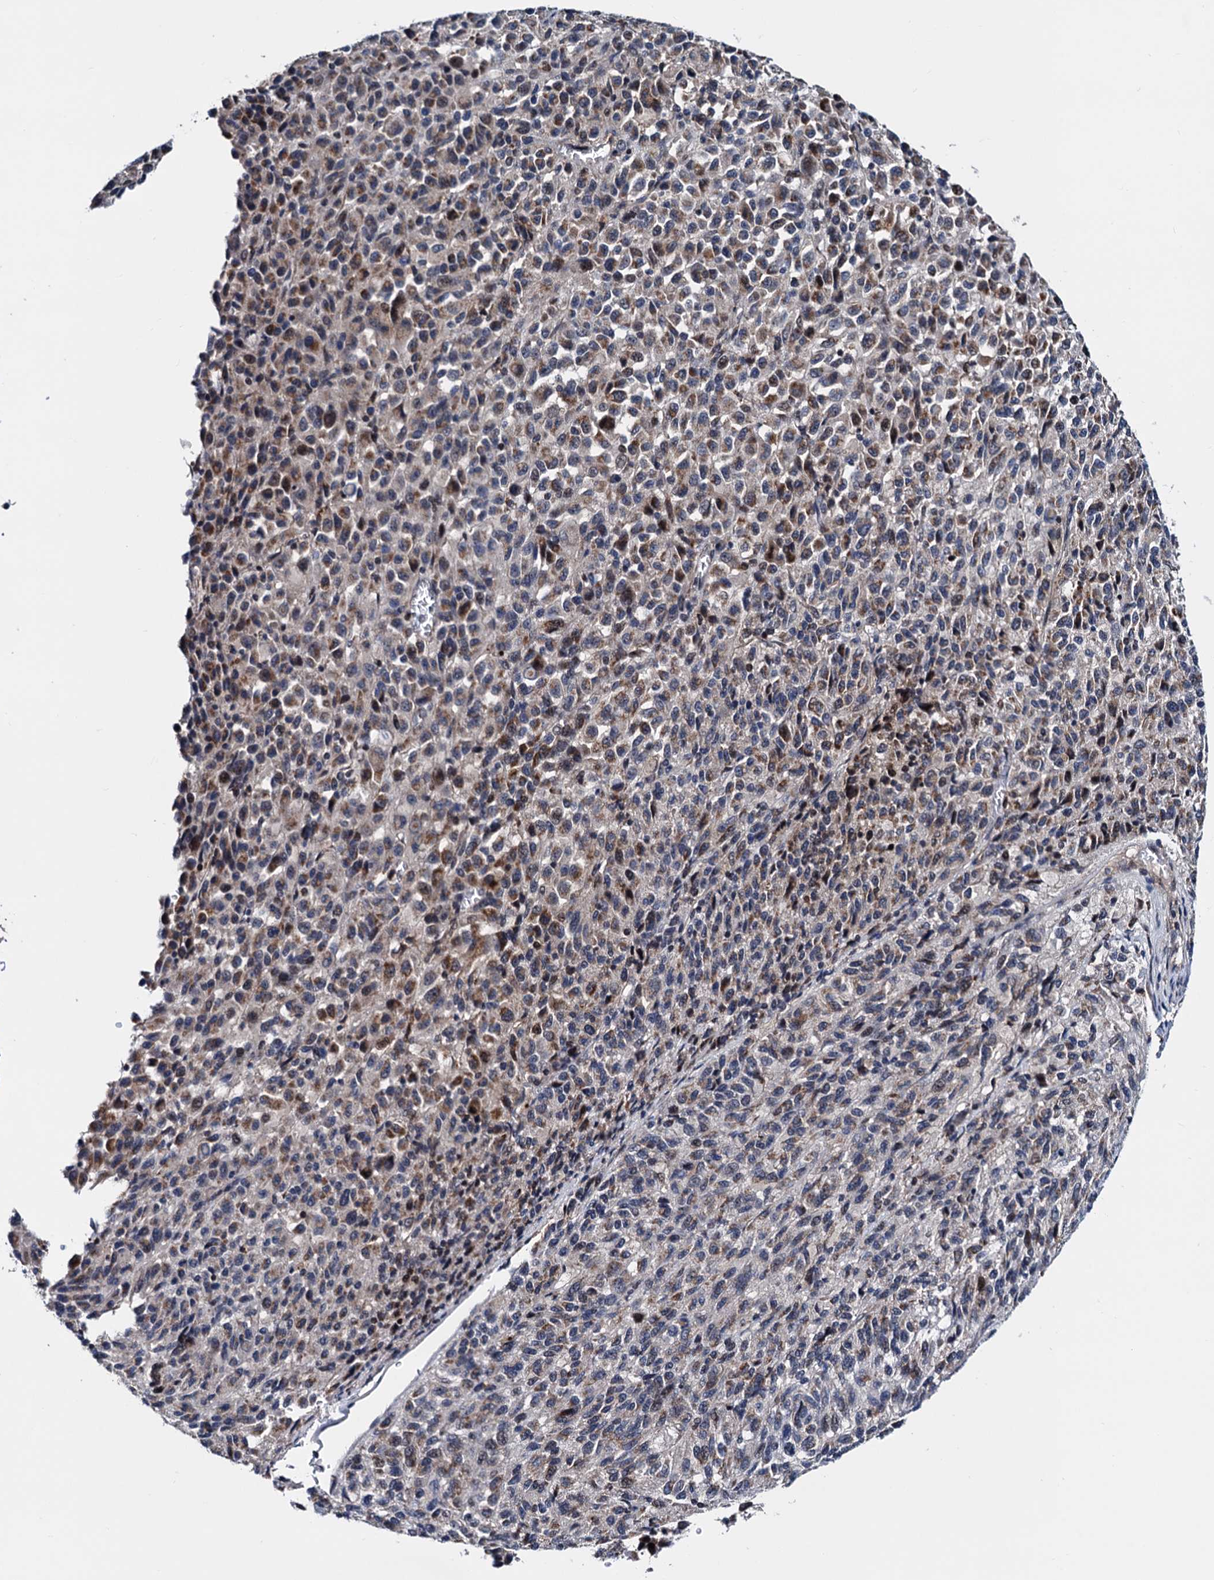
{"staining": {"intensity": "moderate", "quantity": "25%-75%", "location": "cytoplasmic/membranous"}, "tissue": "melanoma", "cell_type": "Tumor cells", "image_type": "cancer", "snomed": [{"axis": "morphology", "description": "Malignant melanoma, Metastatic site"}, {"axis": "topography", "description": "Lung"}], "caption": "A high-resolution micrograph shows immunohistochemistry staining of malignant melanoma (metastatic site), which reveals moderate cytoplasmic/membranous positivity in approximately 25%-75% of tumor cells. (IHC, brightfield microscopy, high magnification).", "gene": "COA4", "patient": {"sex": "male", "age": 64}}